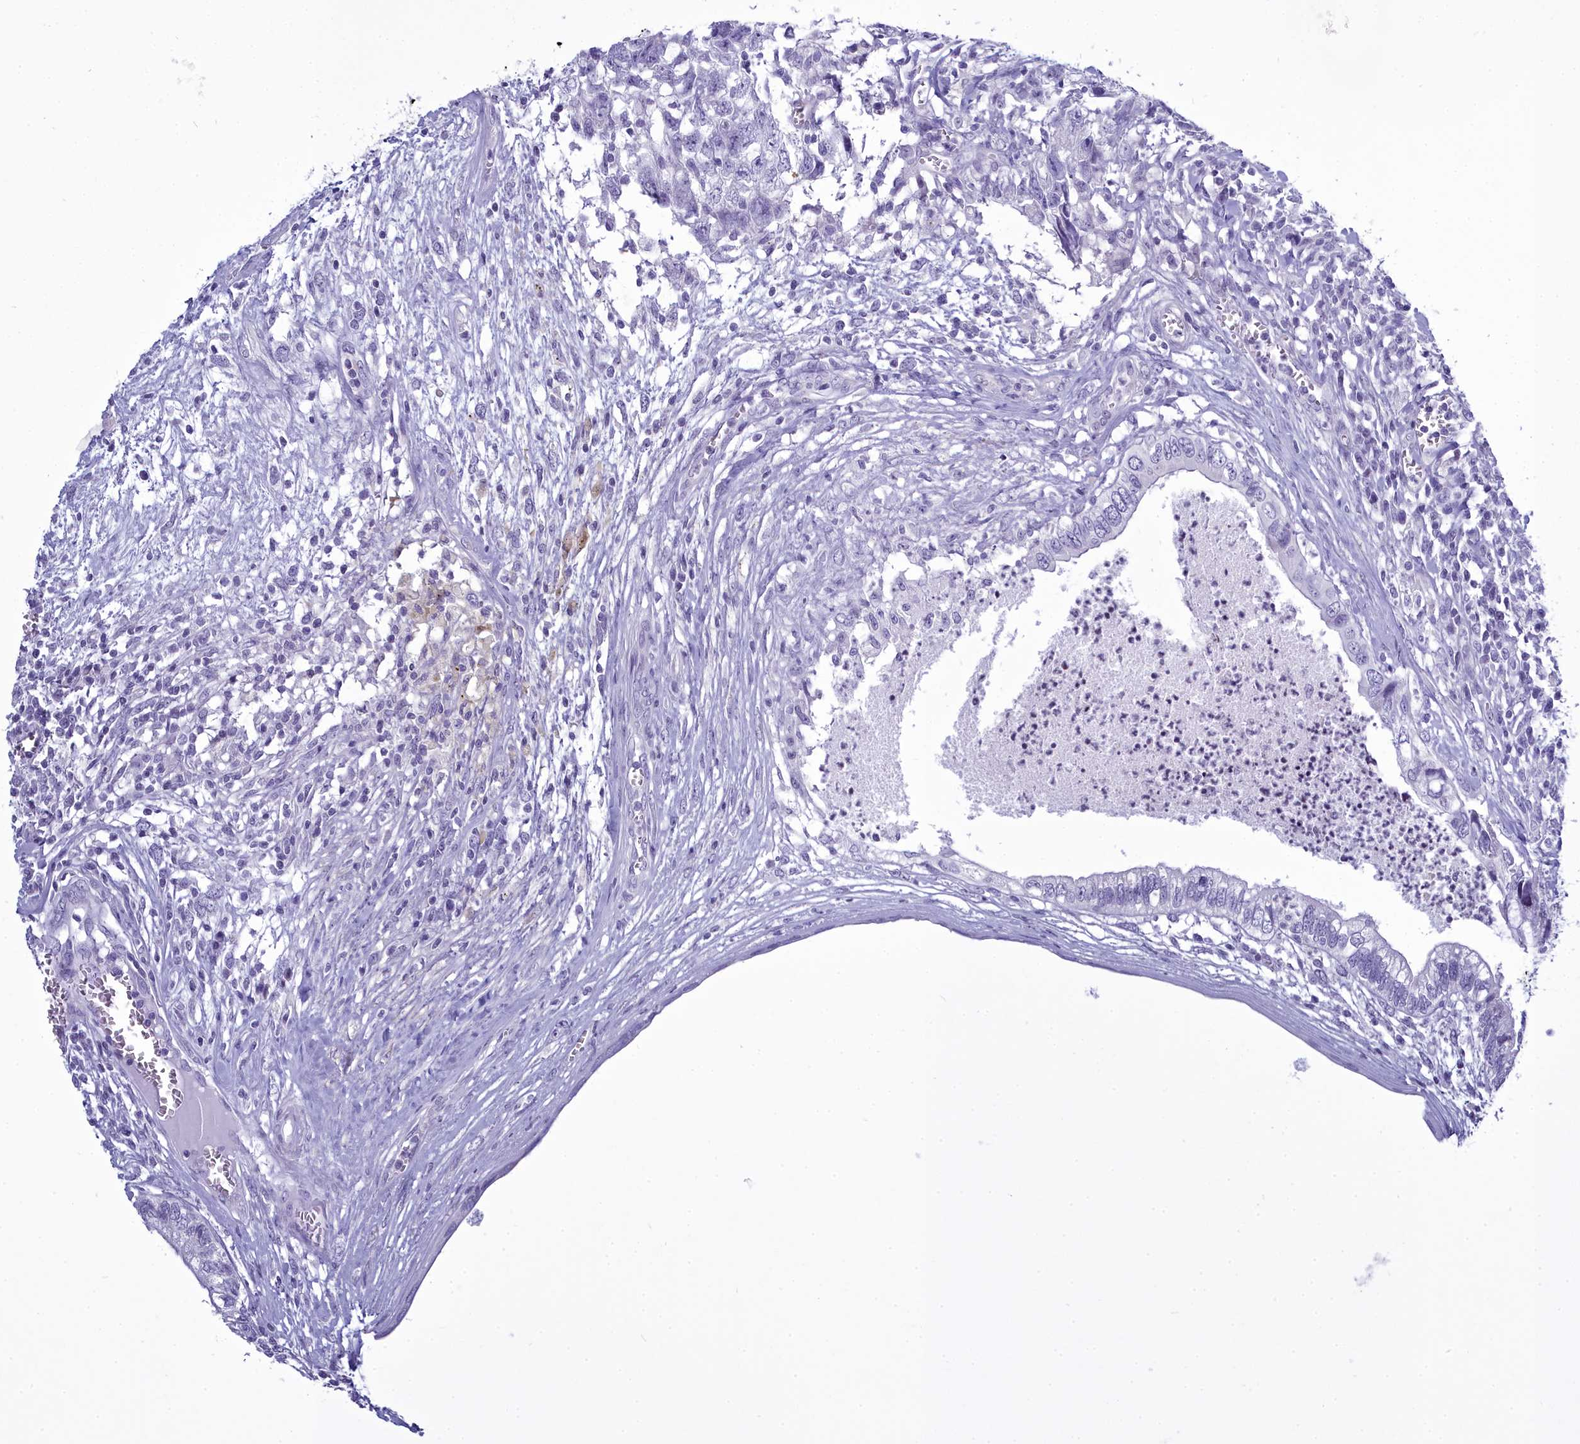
{"staining": {"intensity": "negative", "quantity": "none", "location": "none"}, "tissue": "testis cancer", "cell_type": "Tumor cells", "image_type": "cancer", "snomed": [{"axis": "morphology", "description": "Seminoma, NOS"}, {"axis": "morphology", "description": "Carcinoma, Embryonal, NOS"}, {"axis": "topography", "description": "Testis"}], "caption": "DAB immunohistochemical staining of testis seminoma demonstrates no significant expression in tumor cells. (Brightfield microscopy of DAB immunohistochemistry at high magnification).", "gene": "MAP6", "patient": {"sex": "male", "age": 29}}